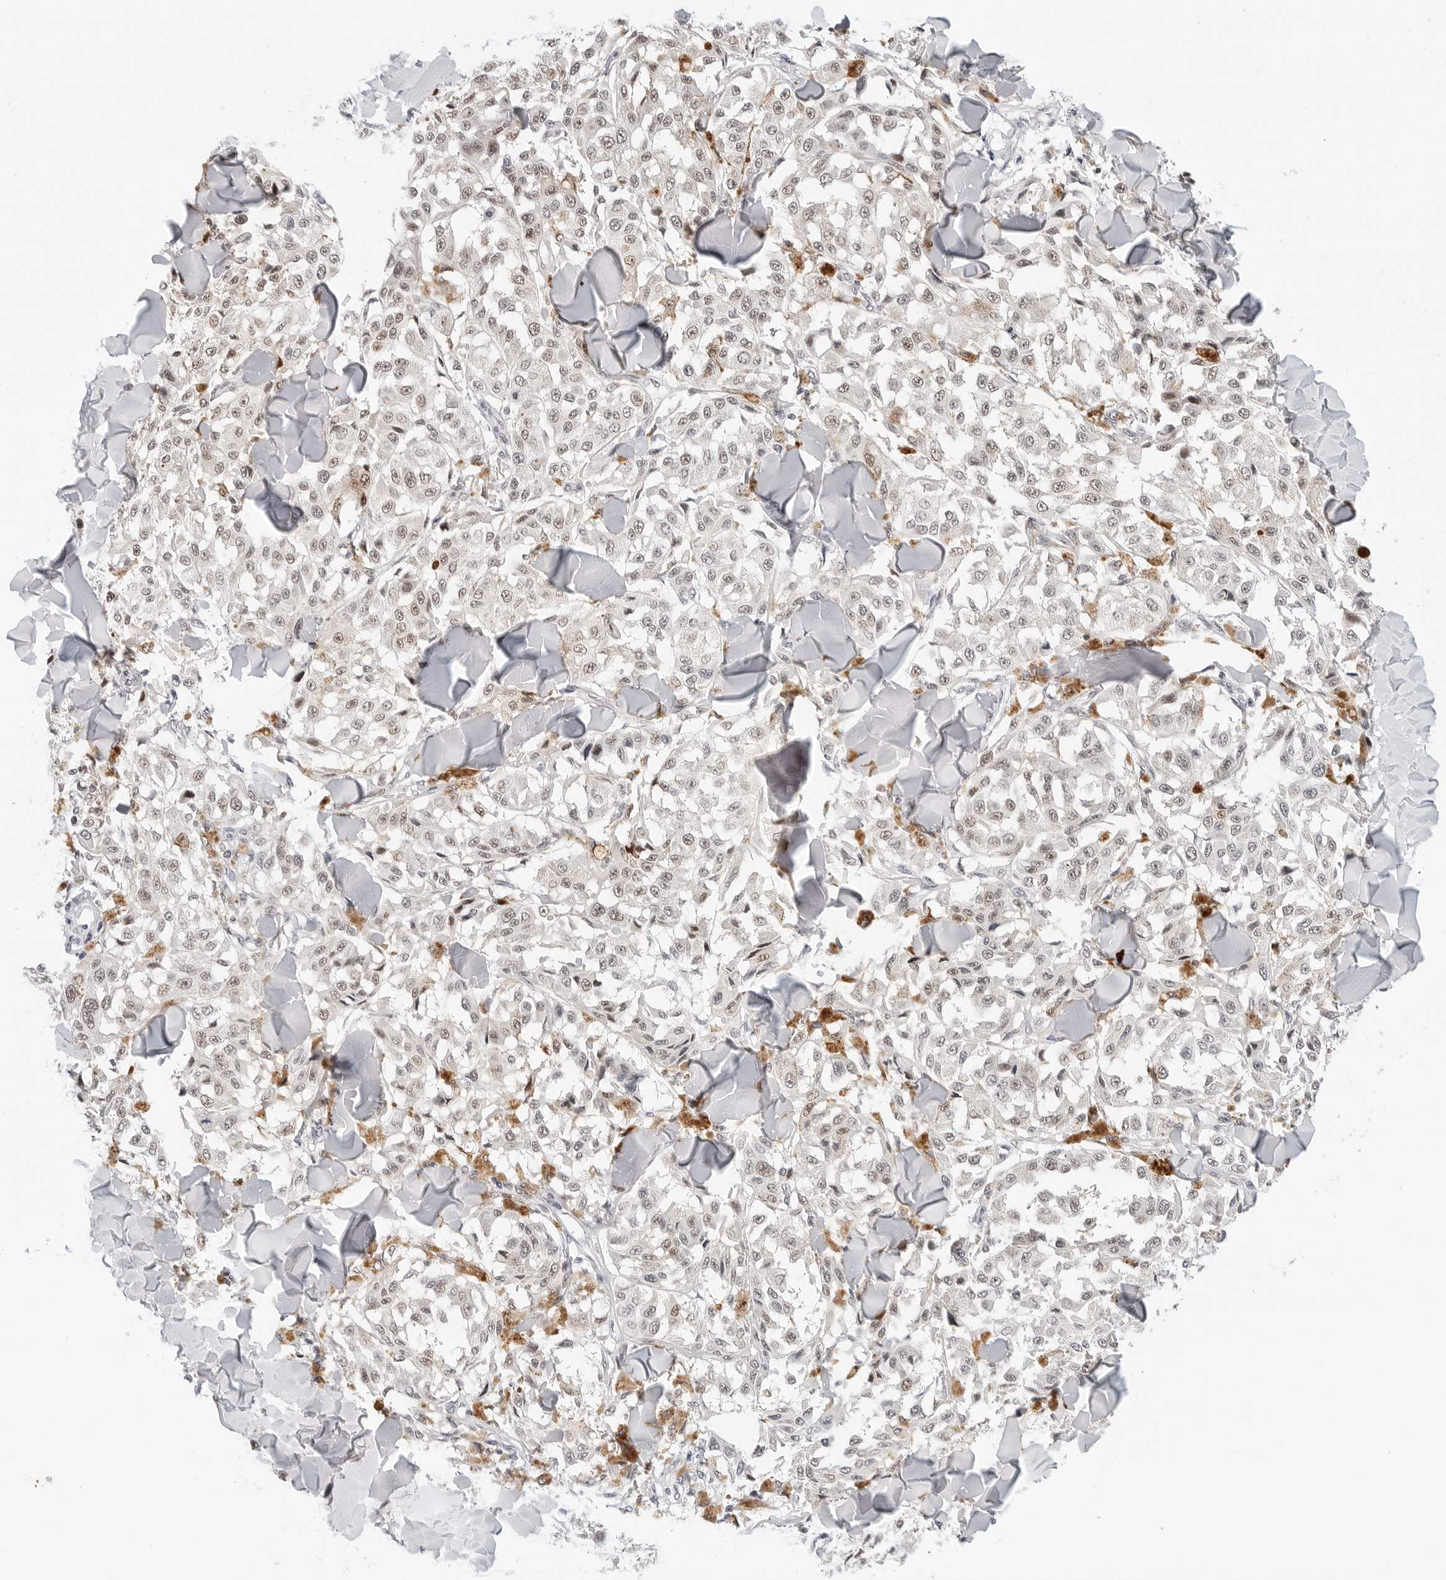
{"staining": {"intensity": "weak", "quantity": ">75%", "location": "nuclear"}, "tissue": "melanoma", "cell_type": "Tumor cells", "image_type": "cancer", "snomed": [{"axis": "morphology", "description": "Malignant melanoma, NOS"}, {"axis": "topography", "description": "Skin"}], "caption": "Protein staining of malignant melanoma tissue shows weak nuclear expression in about >75% of tumor cells. (DAB IHC, brown staining for protein, blue staining for nuclei).", "gene": "TSEN2", "patient": {"sex": "female", "age": 64}}